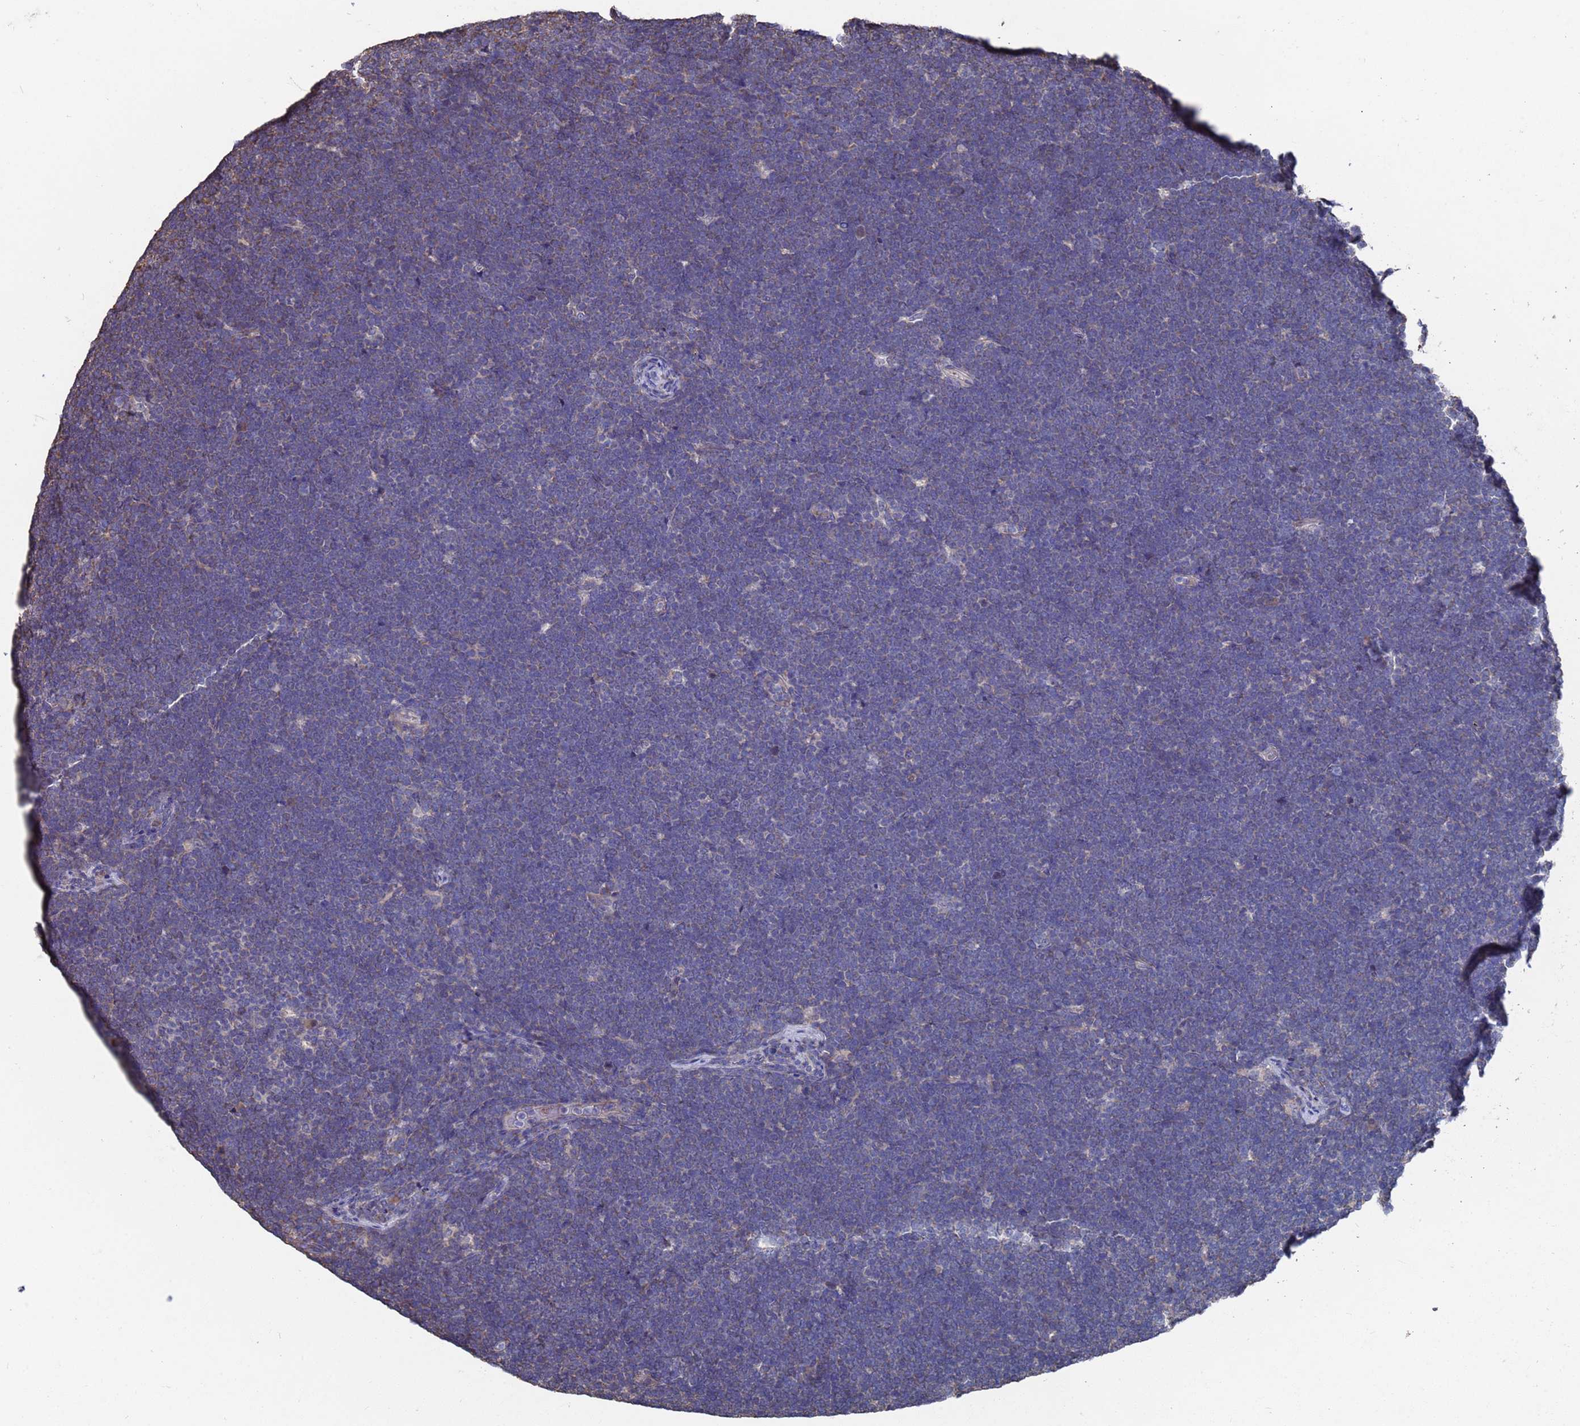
{"staining": {"intensity": "weak", "quantity": "<25%", "location": "cytoplasmic/membranous"}, "tissue": "lymphoma", "cell_type": "Tumor cells", "image_type": "cancer", "snomed": [{"axis": "morphology", "description": "Malignant lymphoma, non-Hodgkin's type, High grade"}, {"axis": "topography", "description": "Lymph node"}], "caption": "Tumor cells show no significant staining in high-grade malignant lymphoma, non-Hodgkin's type.", "gene": "CFAP119", "patient": {"sex": "male", "age": 13}}